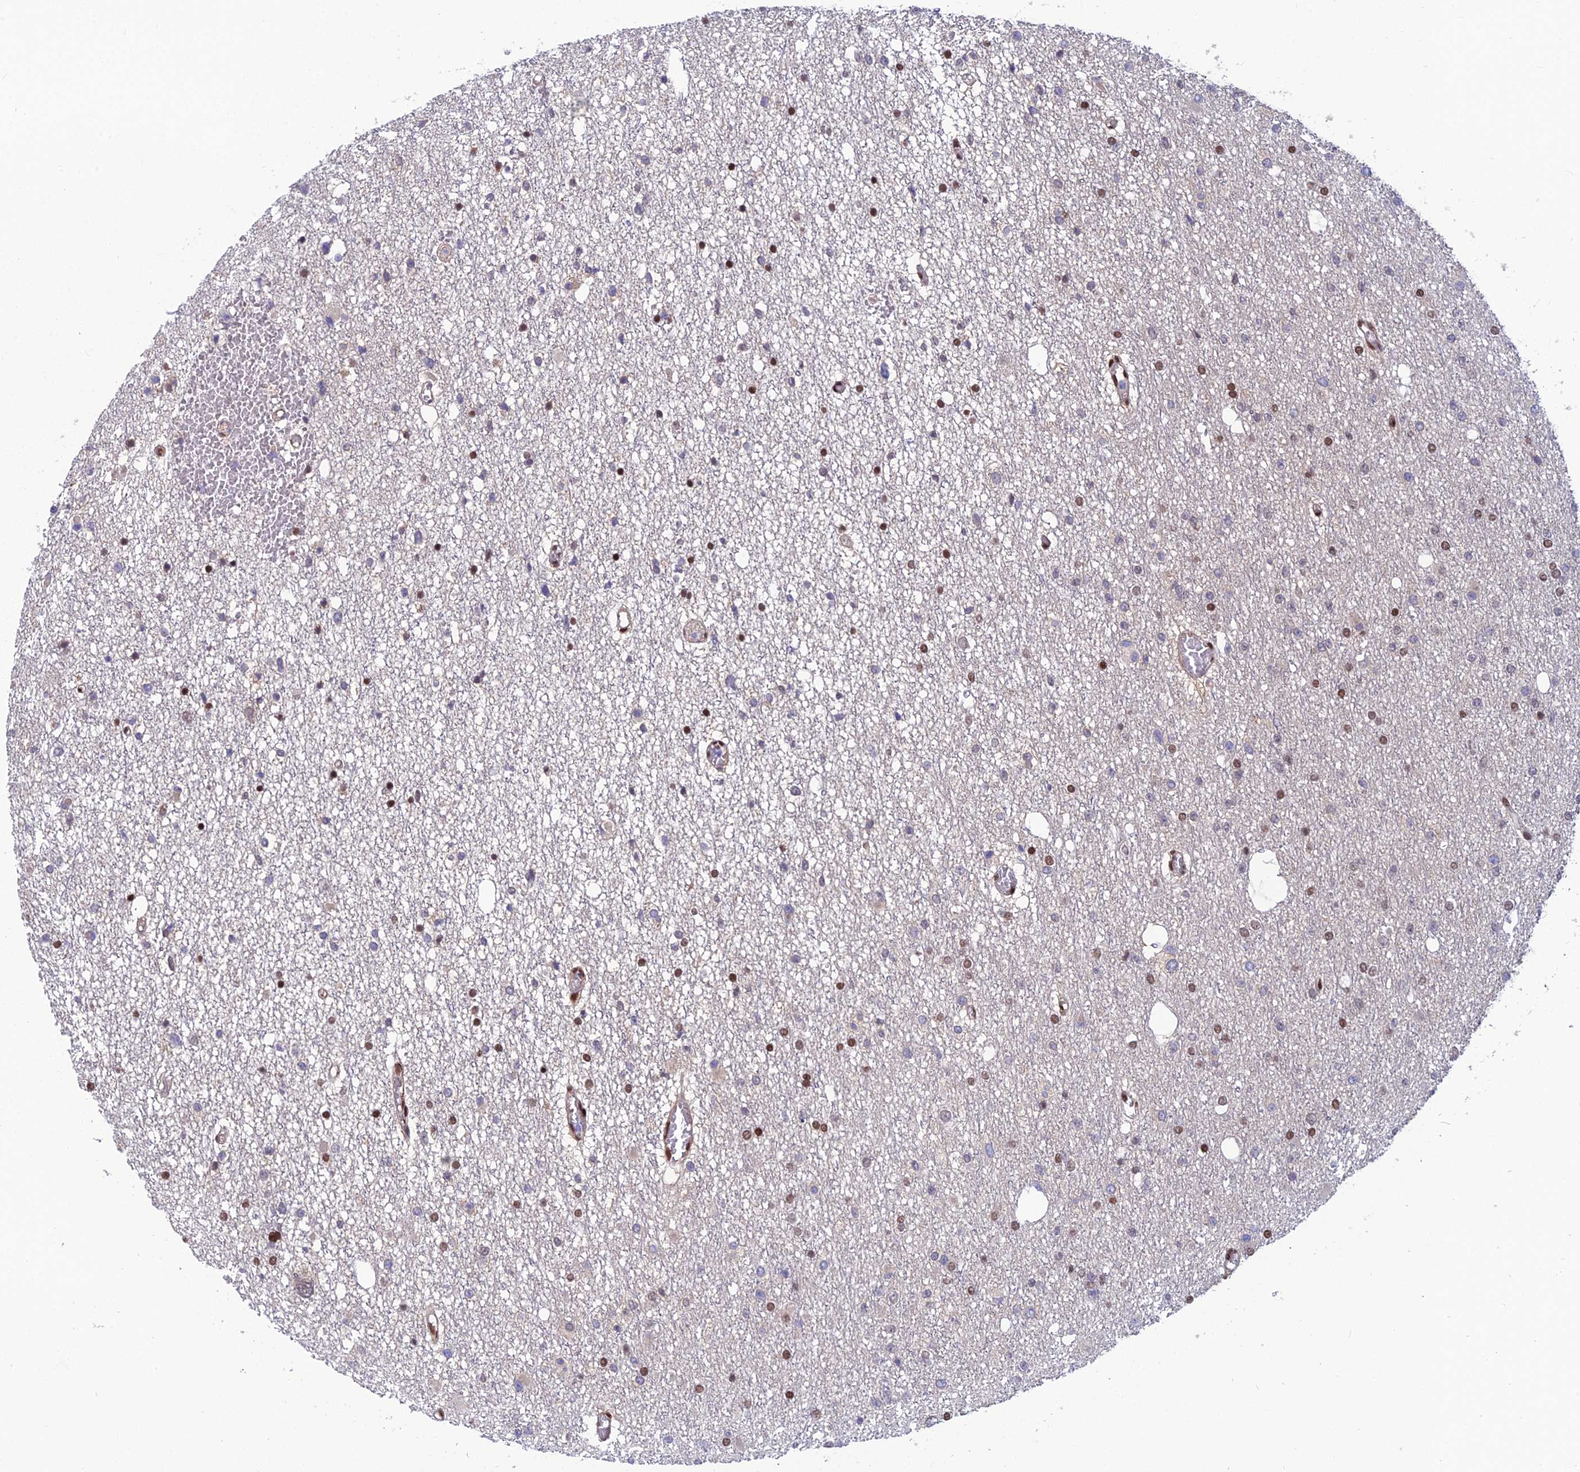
{"staining": {"intensity": "moderate", "quantity": "25%-75%", "location": "nuclear"}, "tissue": "glioma", "cell_type": "Tumor cells", "image_type": "cancer", "snomed": [{"axis": "morphology", "description": "Glioma, malignant, Low grade"}, {"axis": "topography", "description": "Brain"}], "caption": "This photomicrograph reveals glioma stained with immunohistochemistry (IHC) to label a protein in brown. The nuclear of tumor cells show moderate positivity for the protein. Nuclei are counter-stained blue.", "gene": "DNPEP", "patient": {"sex": "female", "age": 22}}